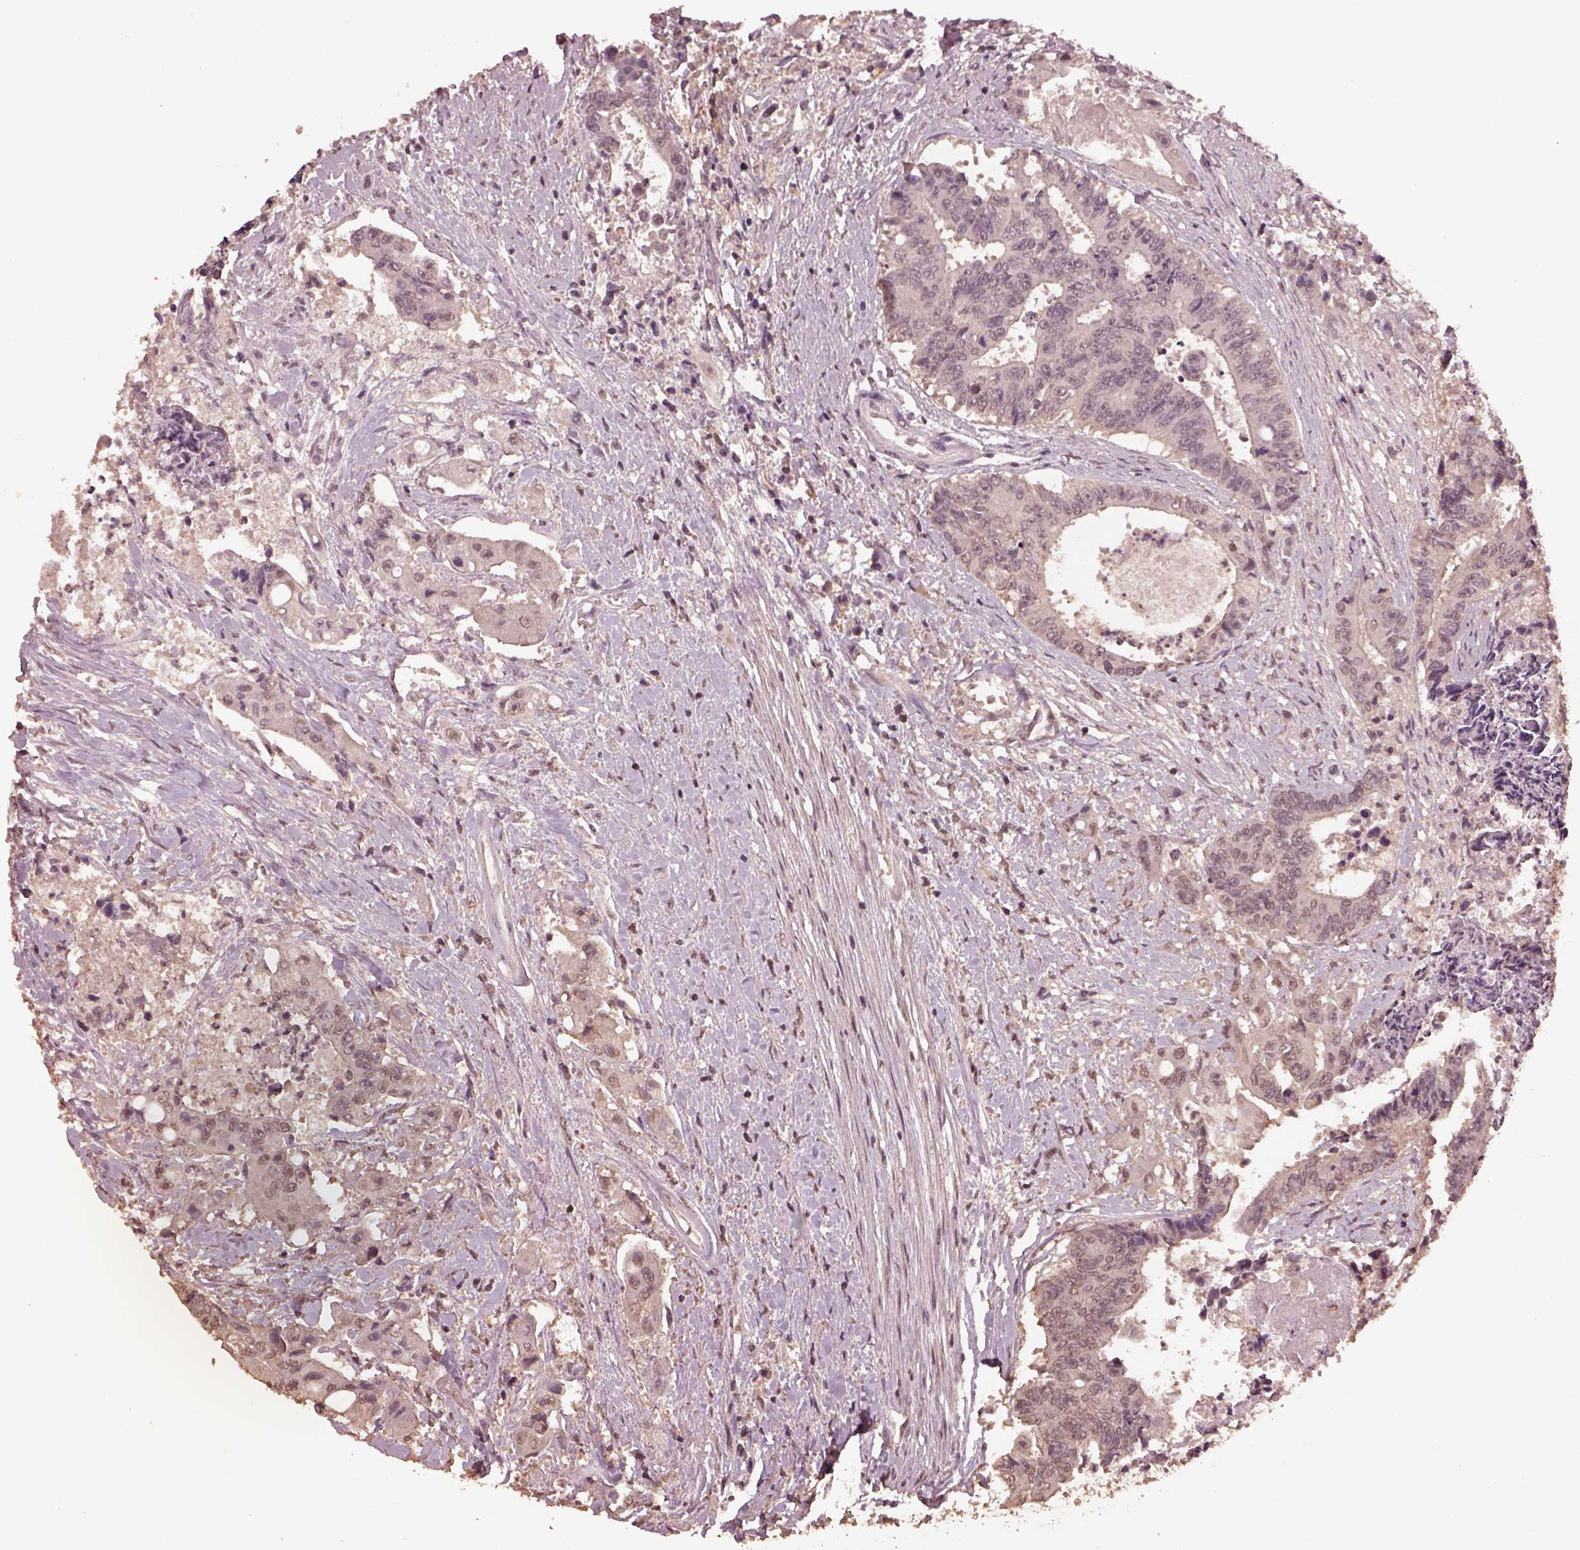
{"staining": {"intensity": "negative", "quantity": "none", "location": "none"}, "tissue": "colorectal cancer", "cell_type": "Tumor cells", "image_type": "cancer", "snomed": [{"axis": "morphology", "description": "Adenocarcinoma, NOS"}, {"axis": "topography", "description": "Rectum"}], "caption": "This is a image of immunohistochemistry (IHC) staining of colorectal cancer (adenocarcinoma), which shows no staining in tumor cells.", "gene": "CPT1C", "patient": {"sex": "male", "age": 54}}